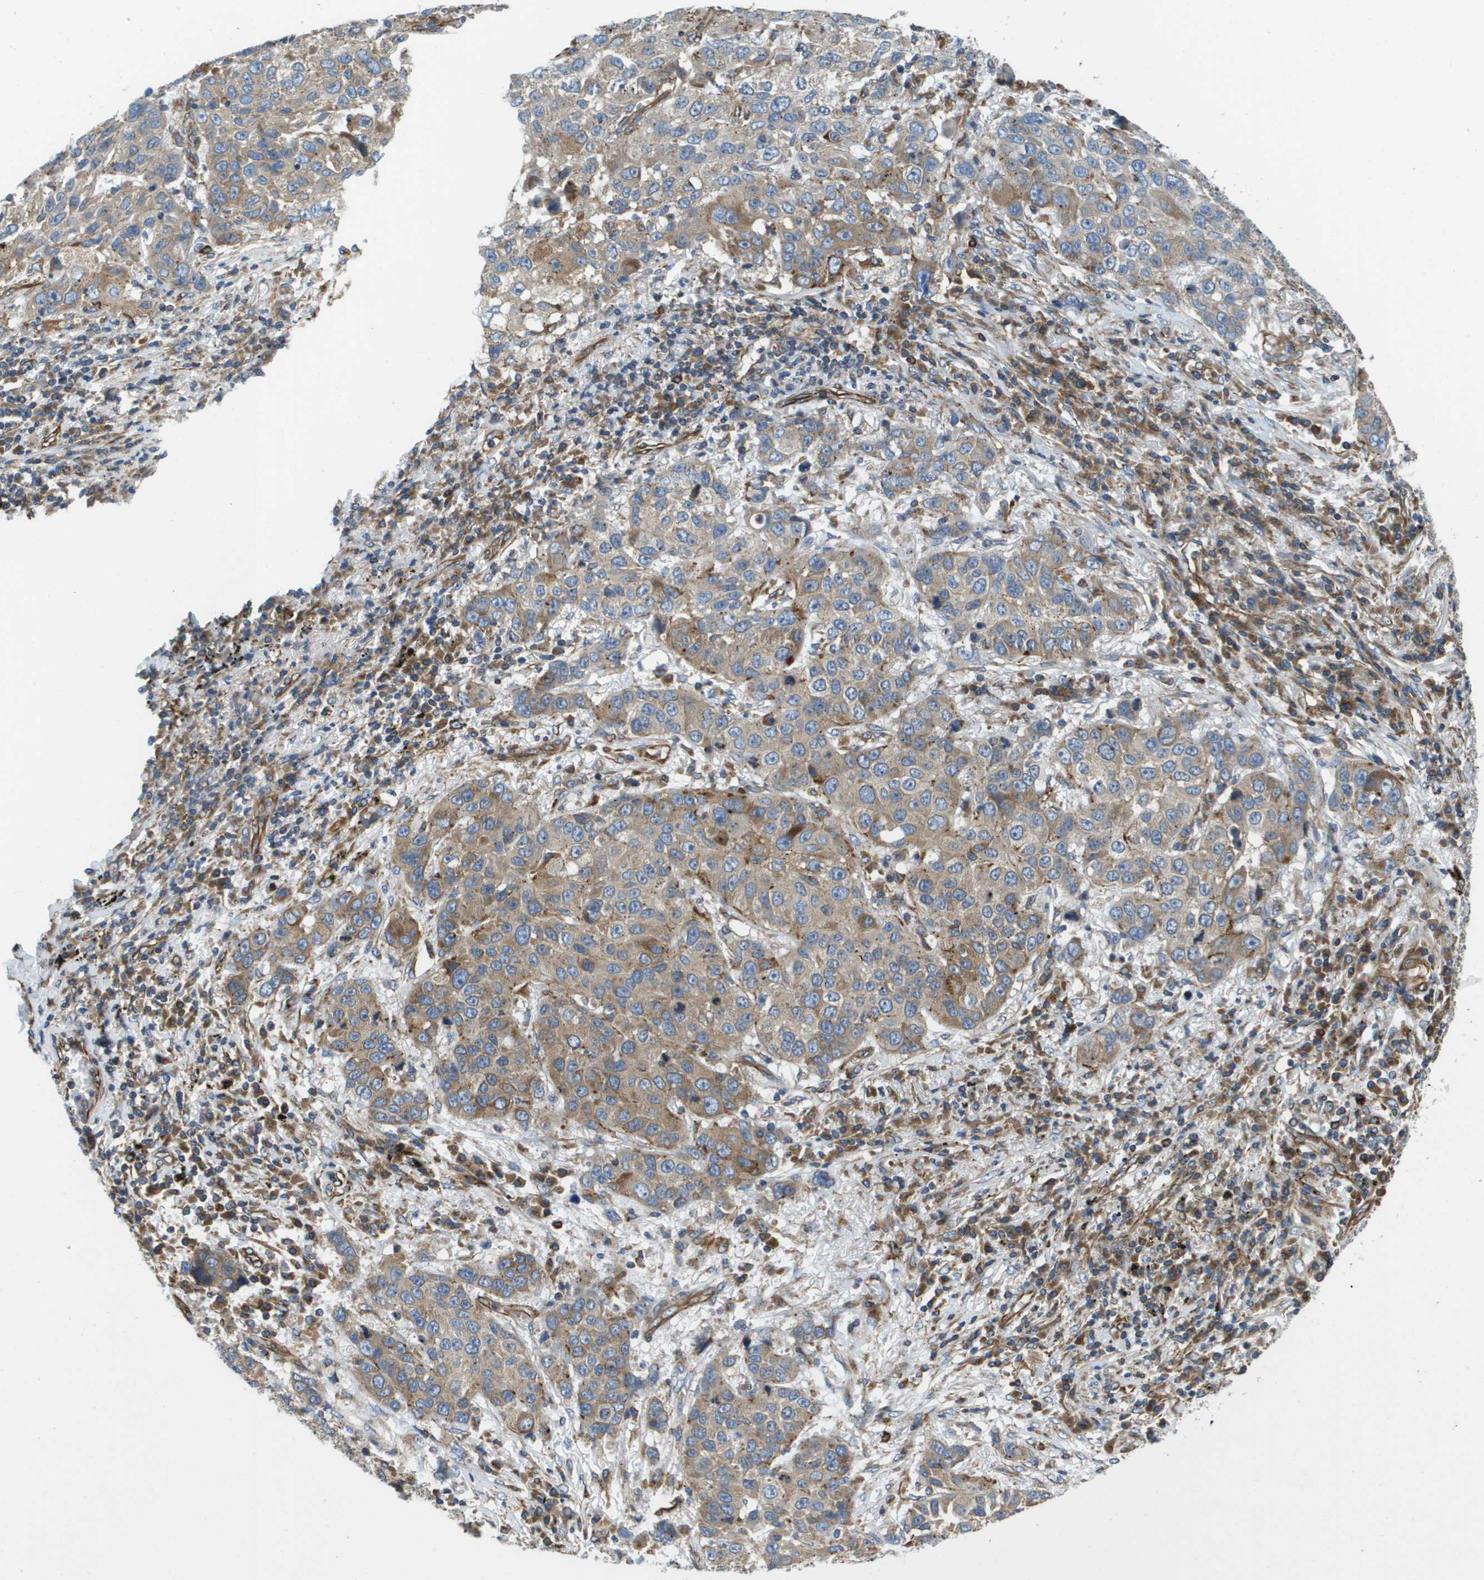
{"staining": {"intensity": "moderate", "quantity": ">75%", "location": "cytoplasmic/membranous"}, "tissue": "lung cancer", "cell_type": "Tumor cells", "image_type": "cancer", "snomed": [{"axis": "morphology", "description": "Squamous cell carcinoma, NOS"}, {"axis": "topography", "description": "Lung"}], "caption": "Human lung cancer (squamous cell carcinoma) stained with a brown dye shows moderate cytoplasmic/membranous positive expression in about >75% of tumor cells.", "gene": "HSD17B12", "patient": {"sex": "male", "age": 57}}